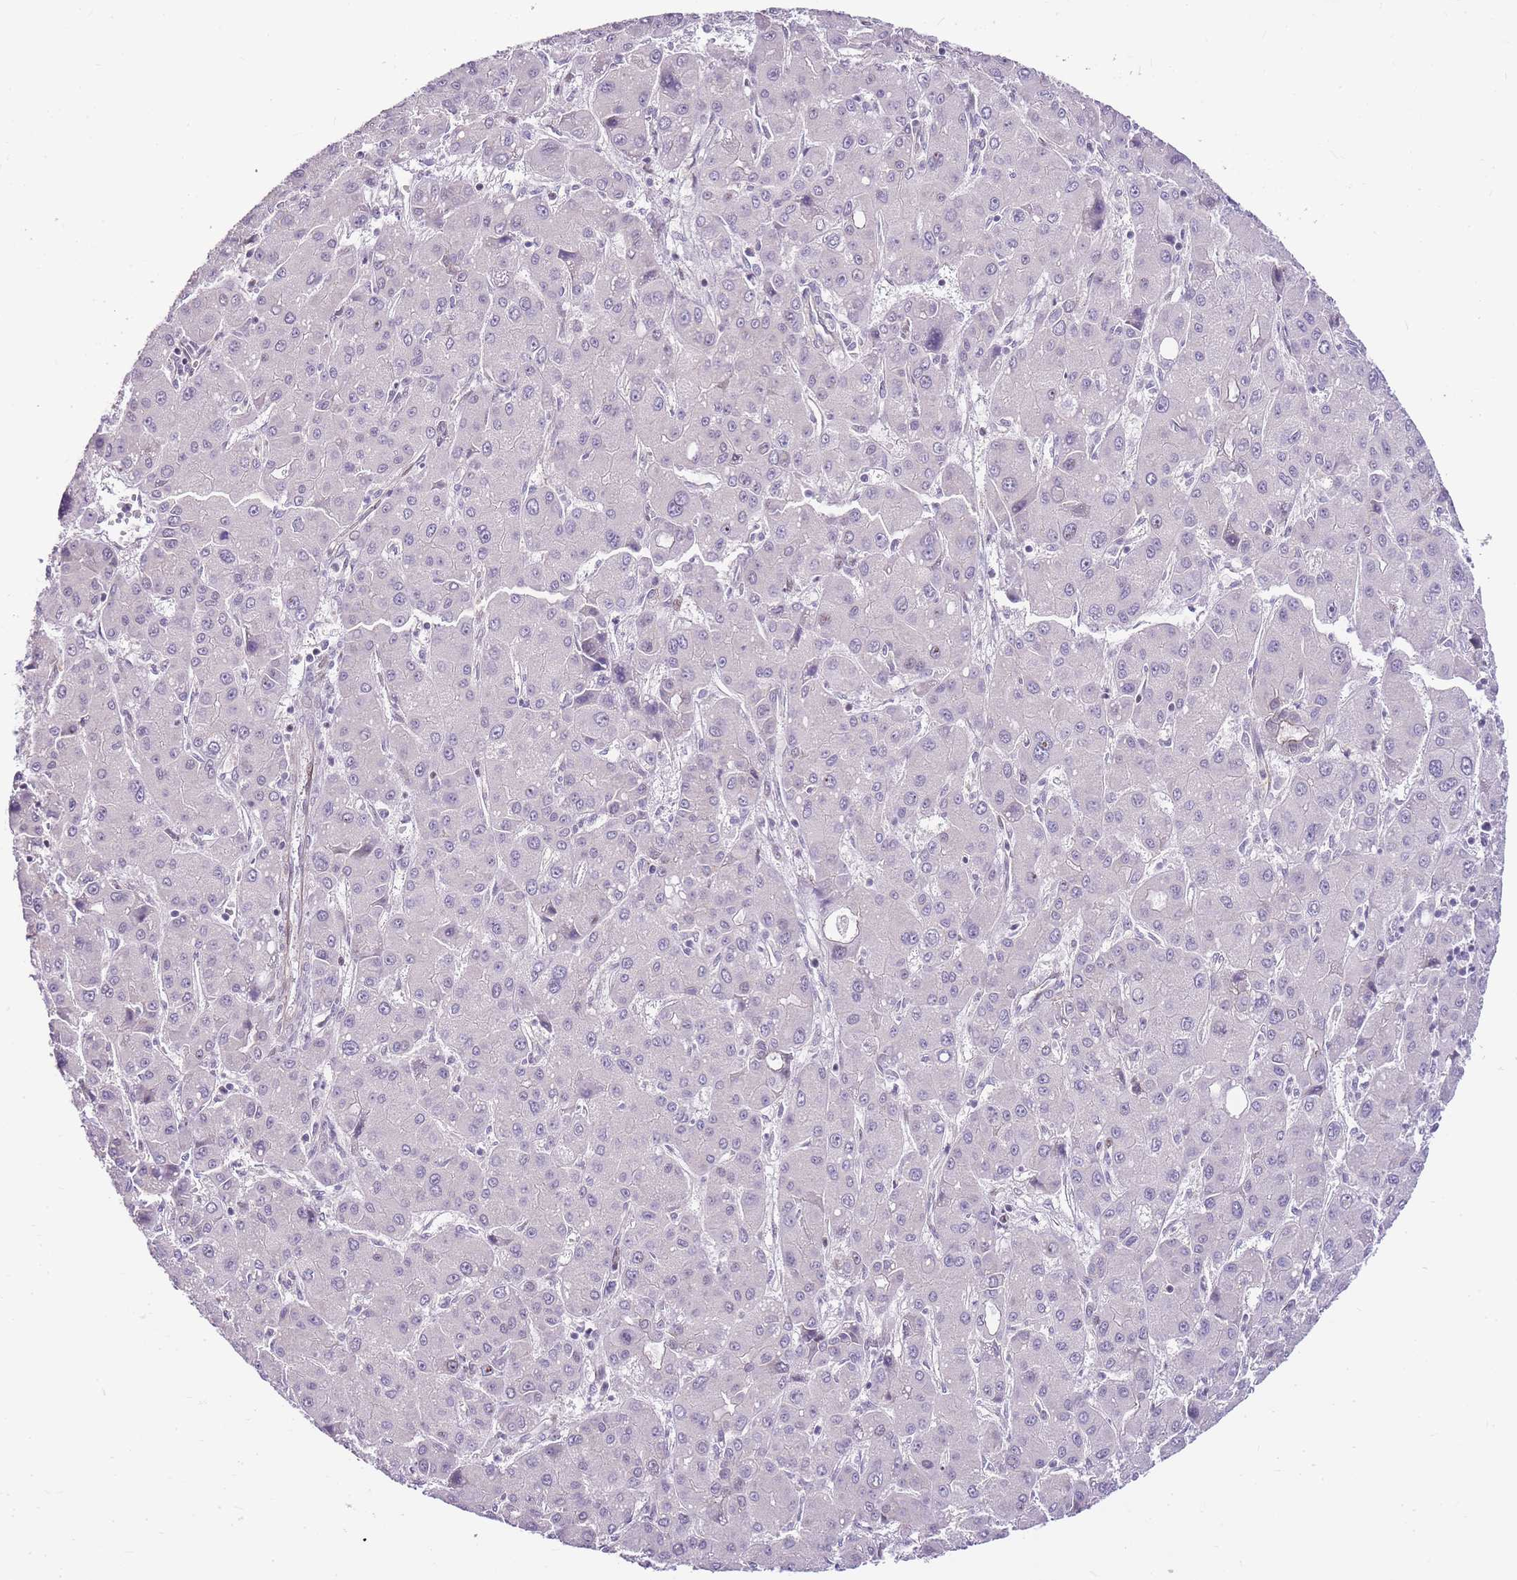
{"staining": {"intensity": "negative", "quantity": "none", "location": "none"}, "tissue": "liver cancer", "cell_type": "Tumor cells", "image_type": "cancer", "snomed": [{"axis": "morphology", "description": "Carcinoma, Hepatocellular, NOS"}, {"axis": "topography", "description": "Liver"}], "caption": "IHC of human liver cancer (hepatocellular carcinoma) reveals no staining in tumor cells. Brightfield microscopy of immunohistochemistry stained with DAB (brown) and hematoxylin (blue), captured at high magnification.", "gene": "CLBA1", "patient": {"sex": "male", "age": 55}}